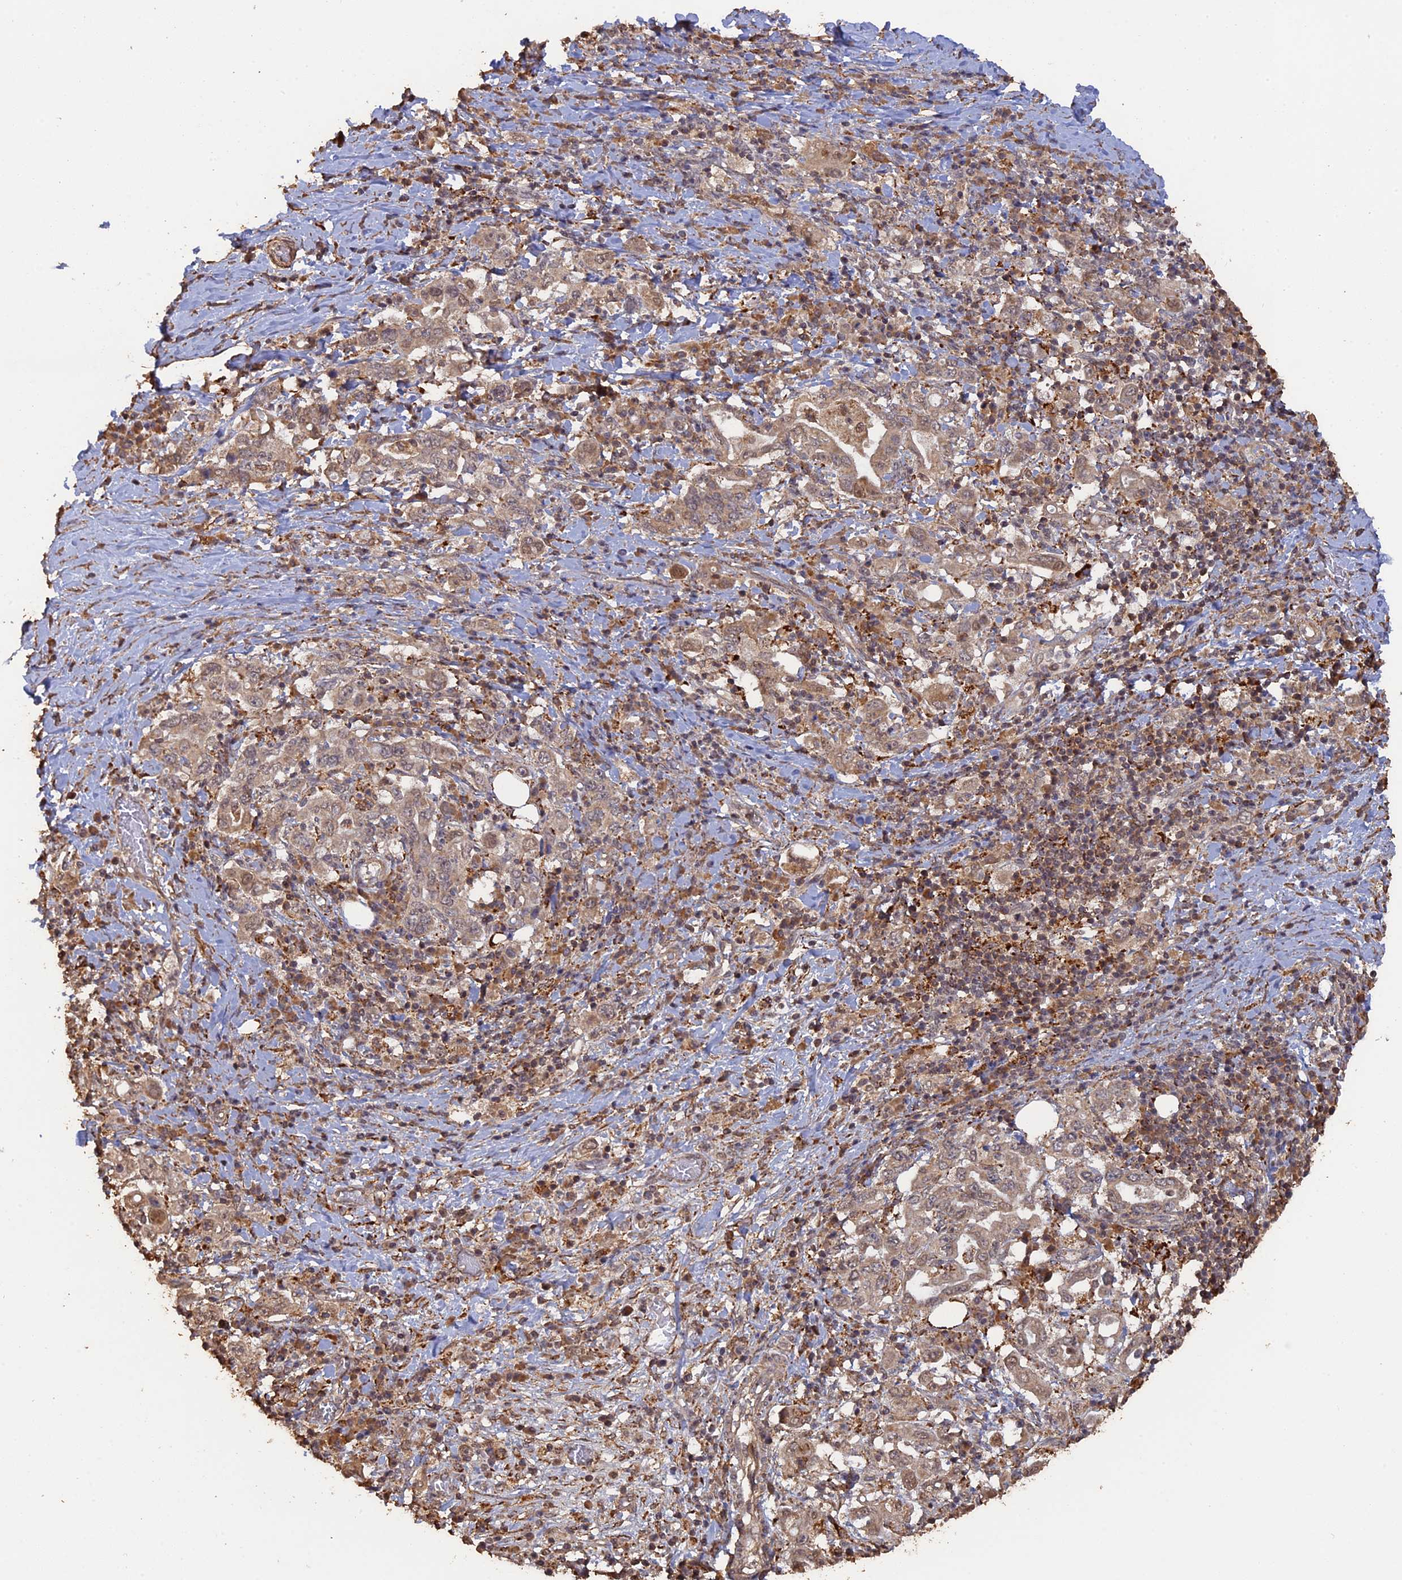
{"staining": {"intensity": "weak", "quantity": ">75%", "location": "nuclear"}, "tissue": "stomach cancer", "cell_type": "Tumor cells", "image_type": "cancer", "snomed": [{"axis": "morphology", "description": "Adenocarcinoma, NOS"}, {"axis": "topography", "description": "Stomach, upper"}, {"axis": "topography", "description": "Stomach"}], "caption": "Stomach cancer stained with immunohistochemistry demonstrates weak nuclear staining in about >75% of tumor cells.", "gene": "FAM210B", "patient": {"sex": "male", "age": 62}}